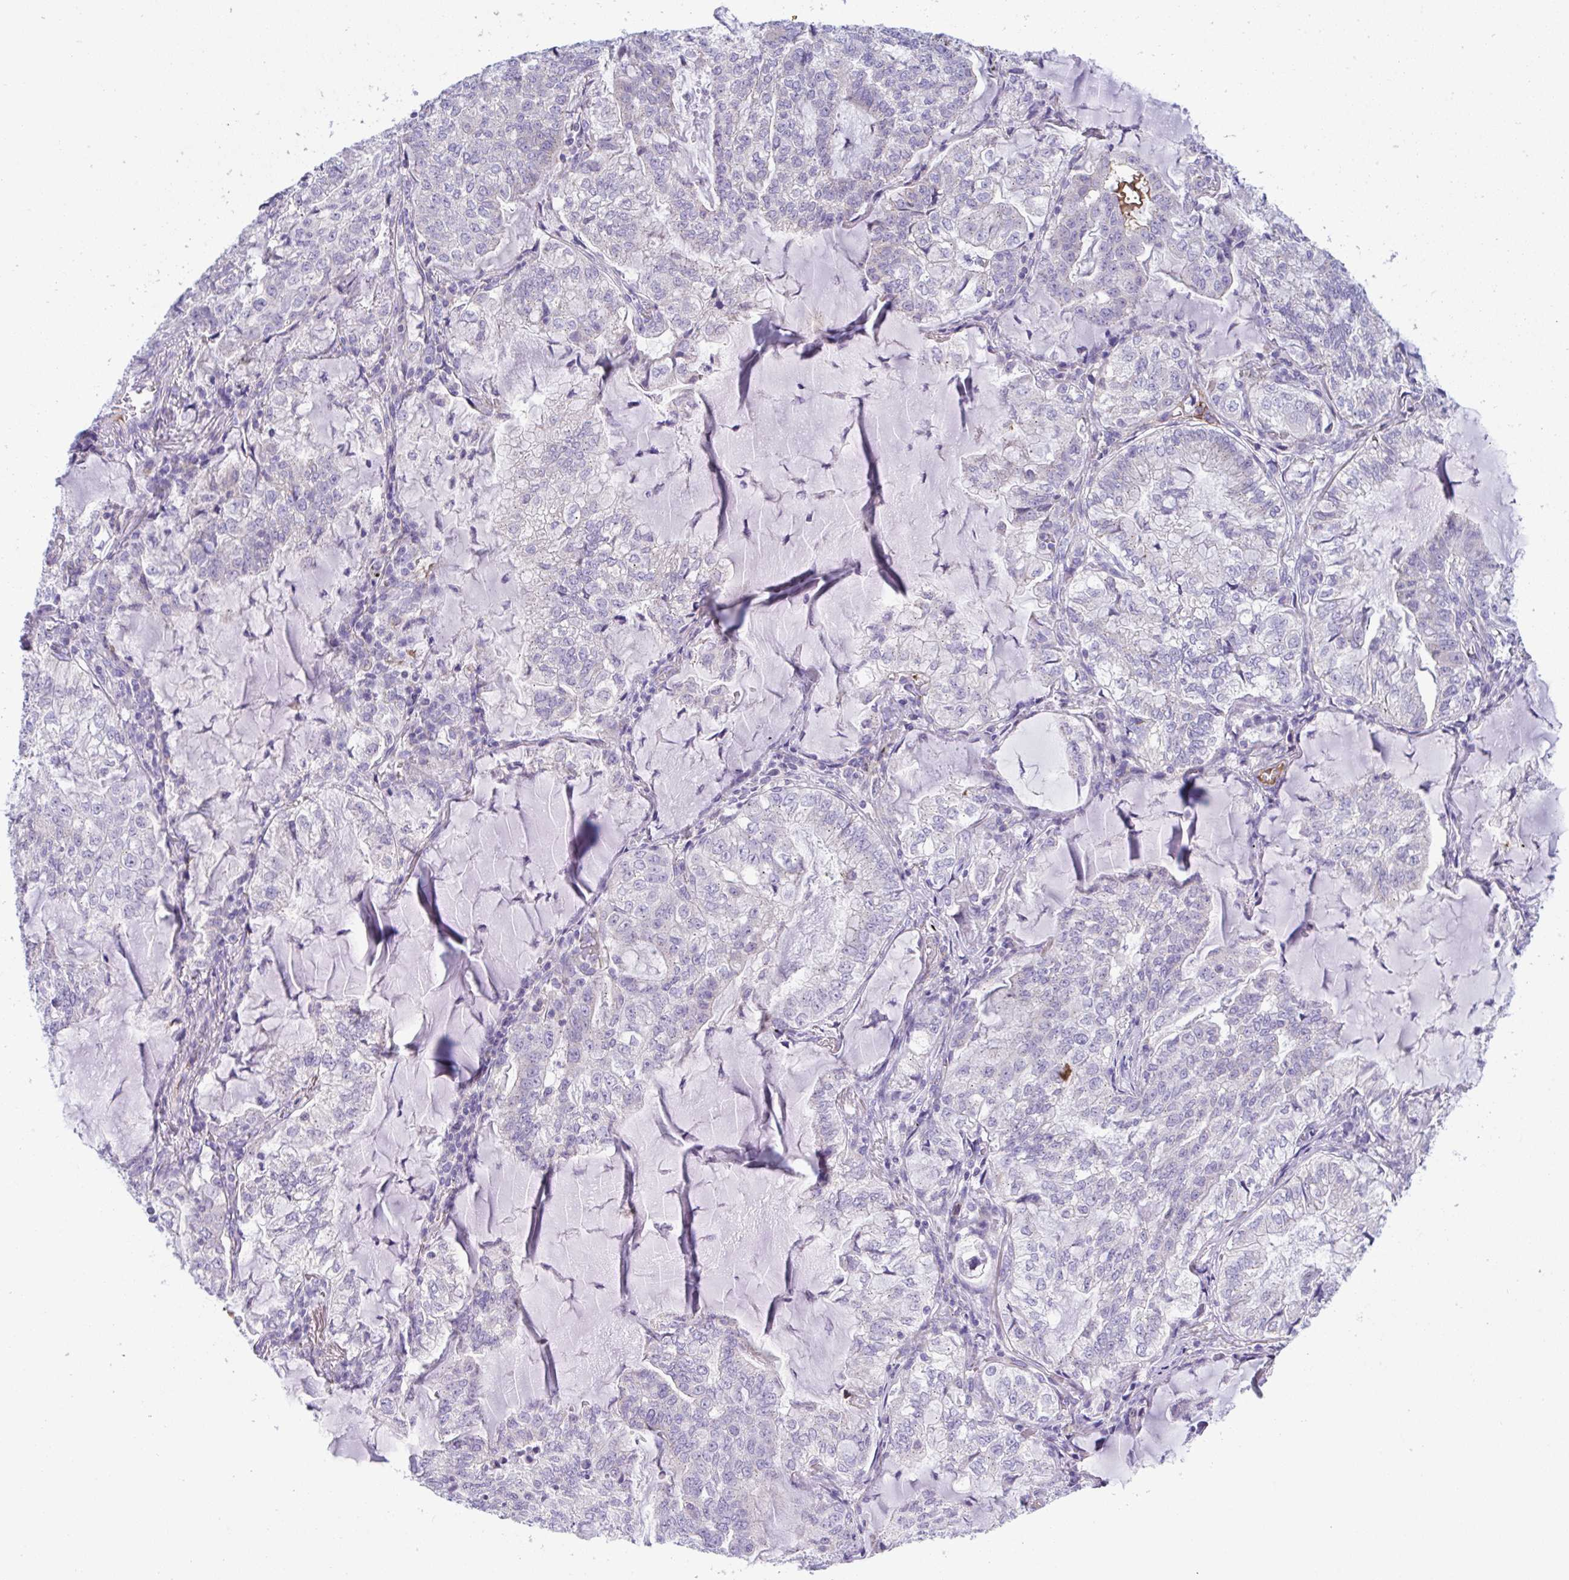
{"staining": {"intensity": "negative", "quantity": "none", "location": "none"}, "tissue": "lung cancer", "cell_type": "Tumor cells", "image_type": "cancer", "snomed": [{"axis": "morphology", "description": "Adenocarcinoma, NOS"}, {"axis": "topography", "description": "Lymph node"}, {"axis": "topography", "description": "Lung"}], "caption": "Lung cancer stained for a protein using immunohistochemistry demonstrates no staining tumor cells.", "gene": "PLA2G12B", "patient": {"sex": "male", "age": 66}}